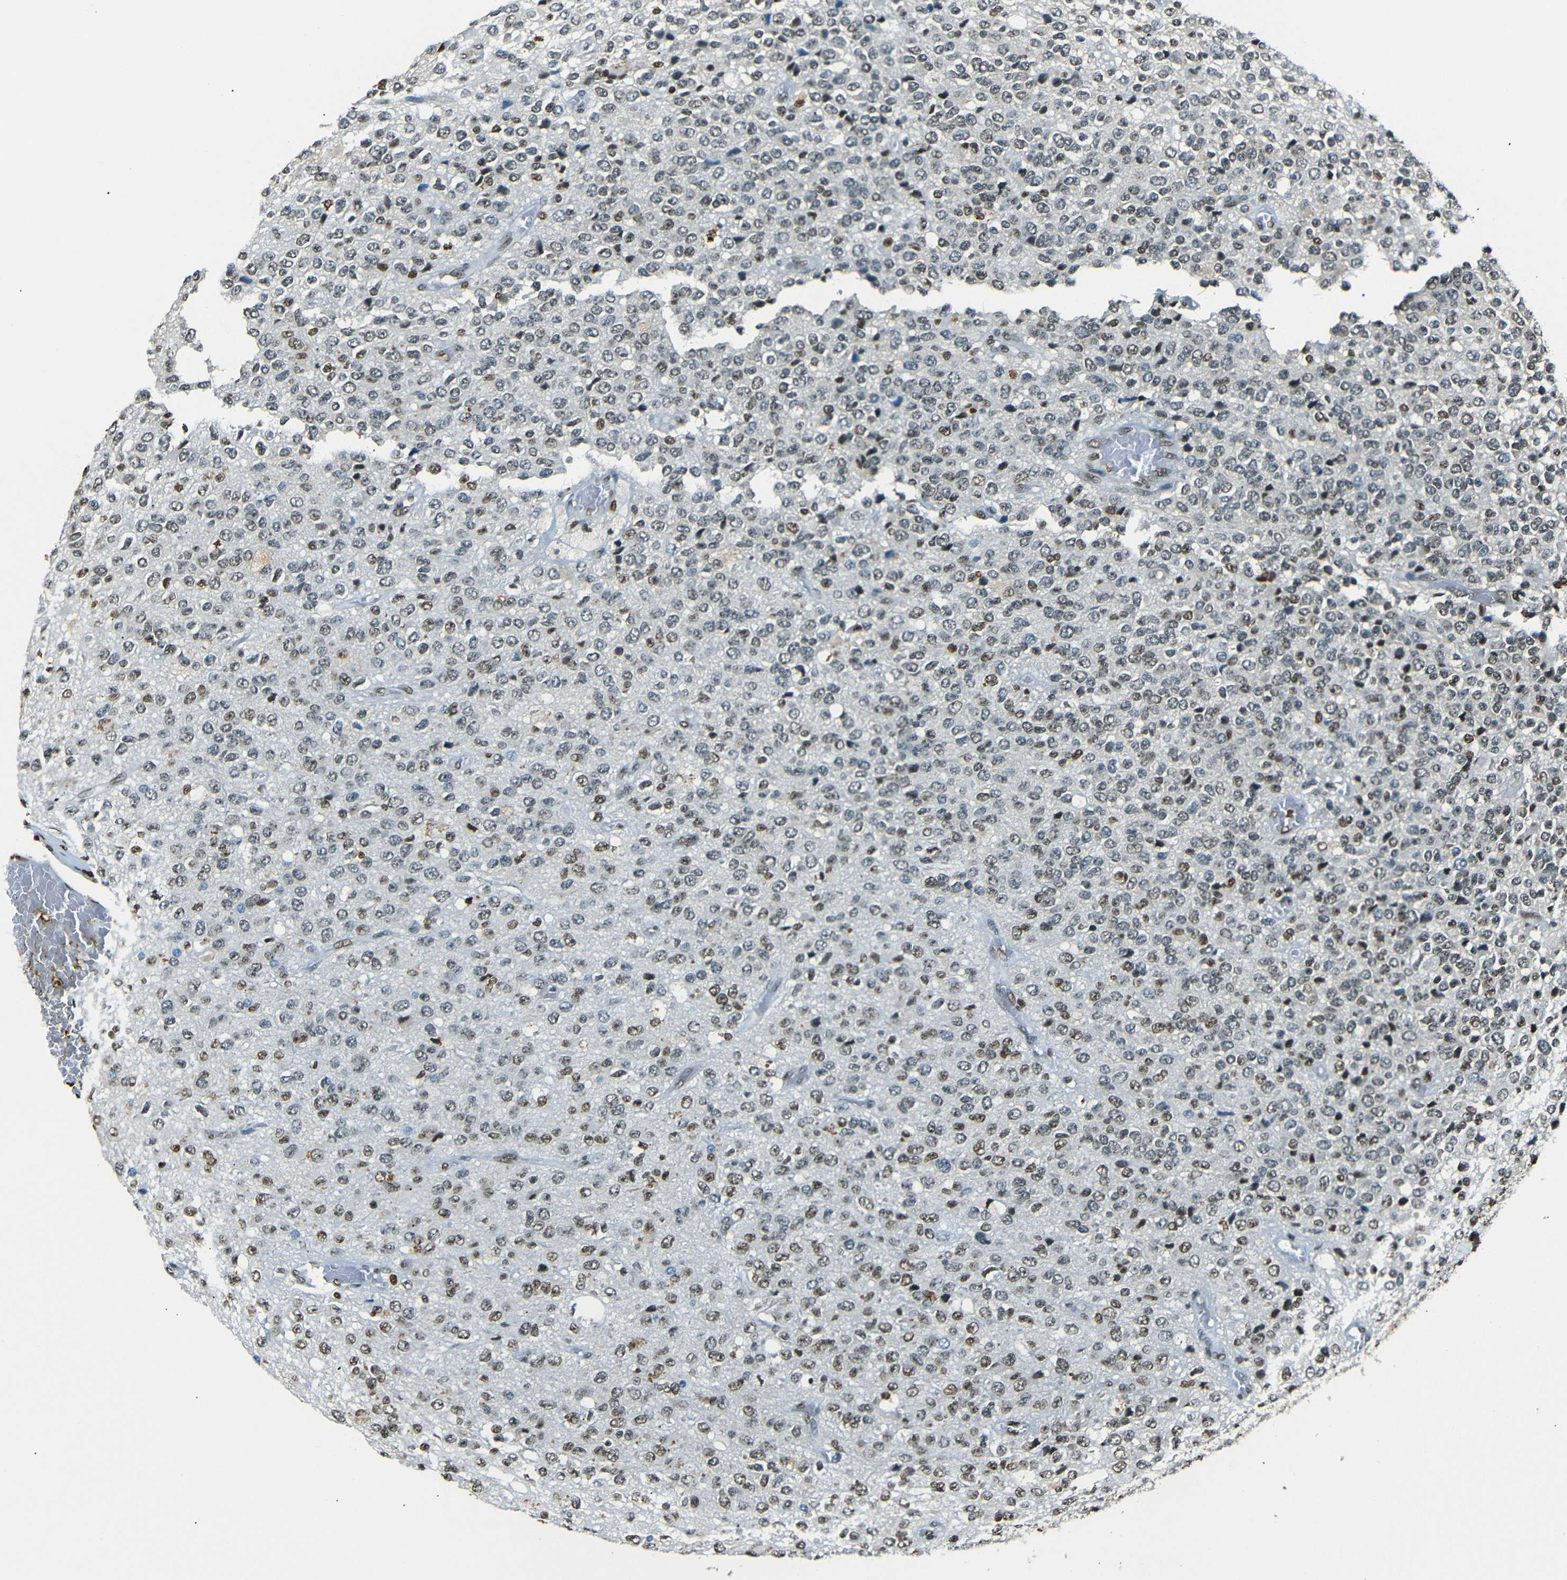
{"staining": {"intensity": "moderate", "quantity": "25%-75%", "location": "nuclear"}, "tissue": "glioma", "cell_type": "Tumor cells", "image_type": "cancer", "snomed": [{"axis": "morphology", "description": "Glioma, malignant, High grade"}, {"axis": "topography", "description": "pancreas cauda"}], "caption": "Immunohistochemistry of human glioma demonstrates medium levels of moderate nuclear expression in approximately 25%-75% of tumor cells. The protein is shown in brown color, while the nuclei are stained blue.", "gene": "HMGN1", "patient": {"sex": "male", "age": 60}}